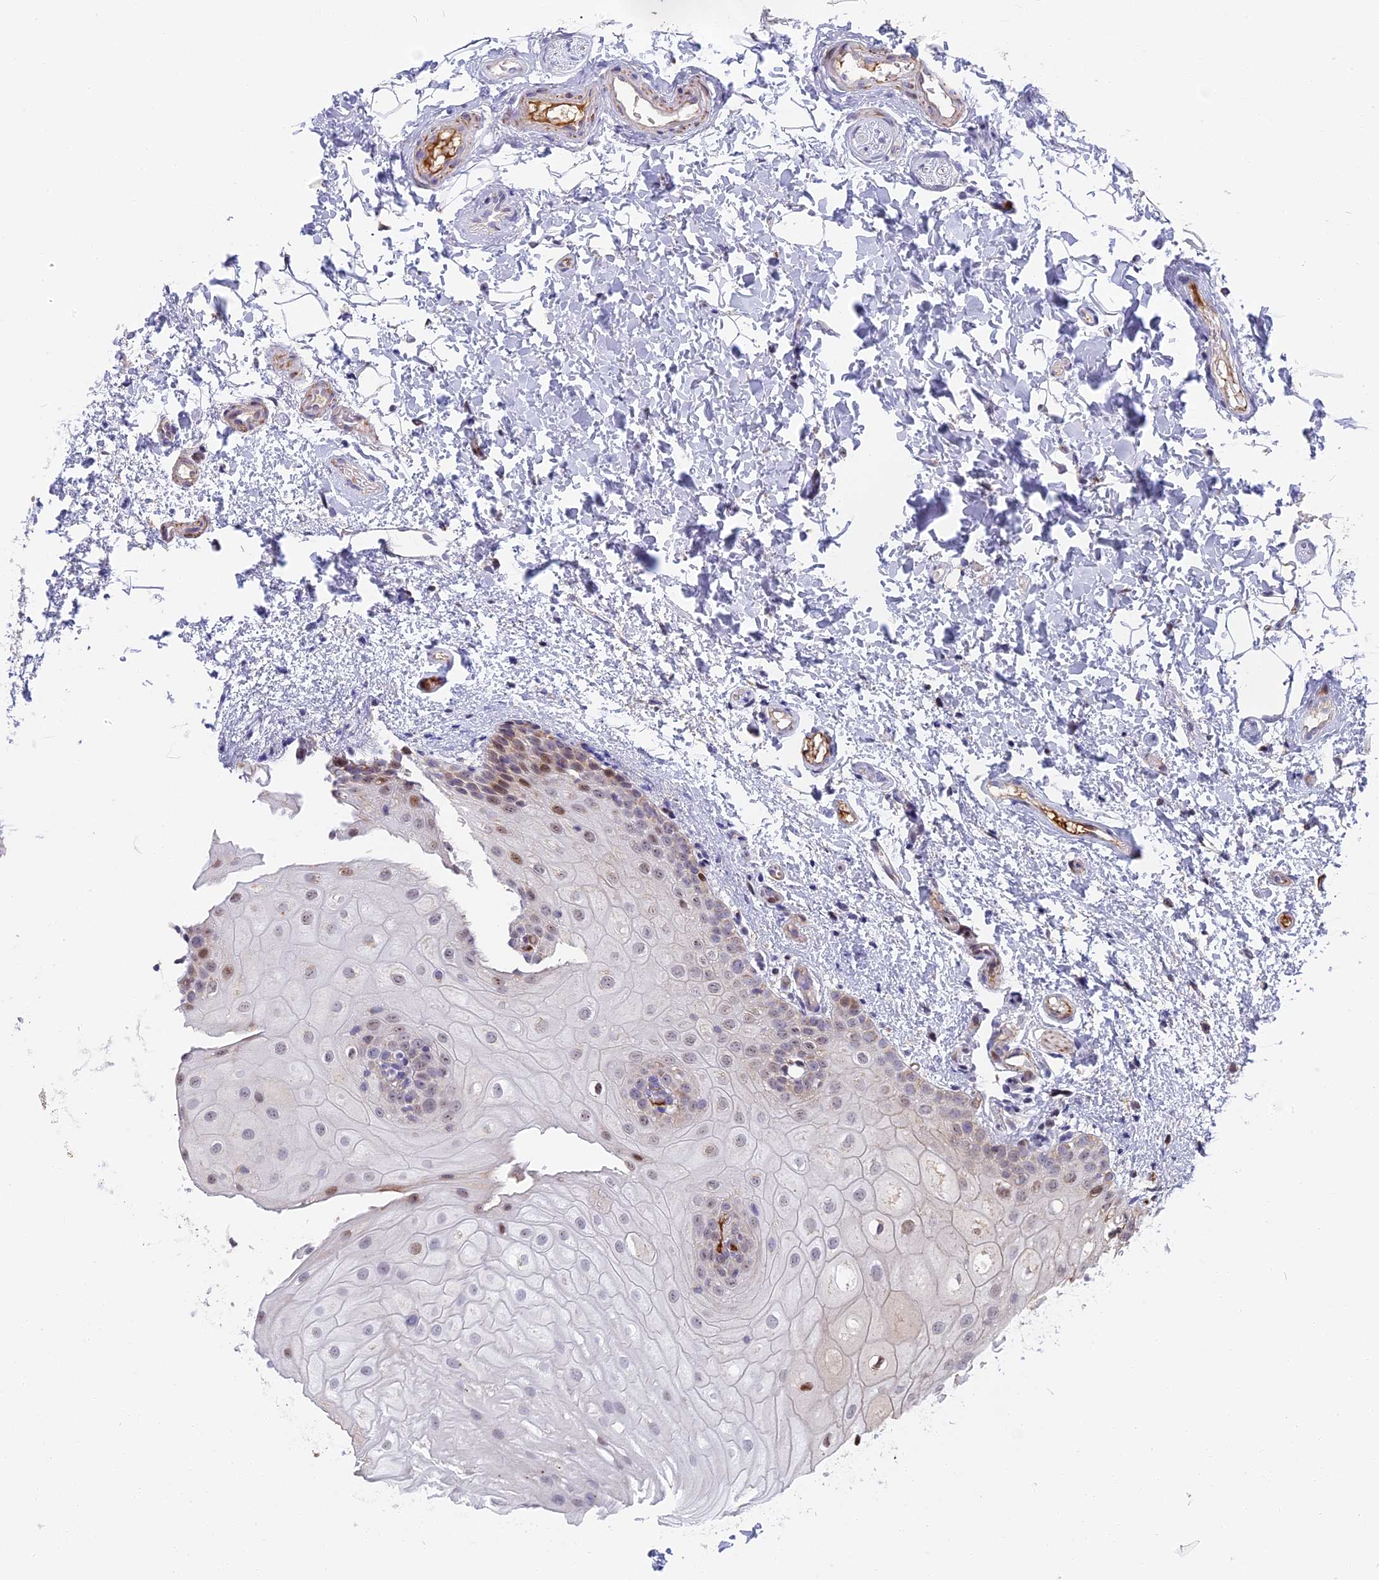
{"staining": {"intensity": "moderate", "quantity": "<25%", "location": "nuclear"}, "tissue": "oral mucosa", "cell_type": "Squamous epithelial cells", "image_type": "normal", "snomed": [{"axis": "morphology", "description": "Normal tissue, NOS"}, {"axis": "topography", "description": "Oral tissue"}], "caption": "DAB immunohistochemical staining of unremarkable human oral mucosa demonstrates moderate nuclear protein expression in about <25% of squamous epithelial cells. The protein of interest is stained brown, and the nuclei are stained in blue (DAB (3,3'-diaminobenzidine) IHC with brightfield microscopy, high magnification).", "gene": "DTWD1", "patient": {"sex": "female", "age": 54}}